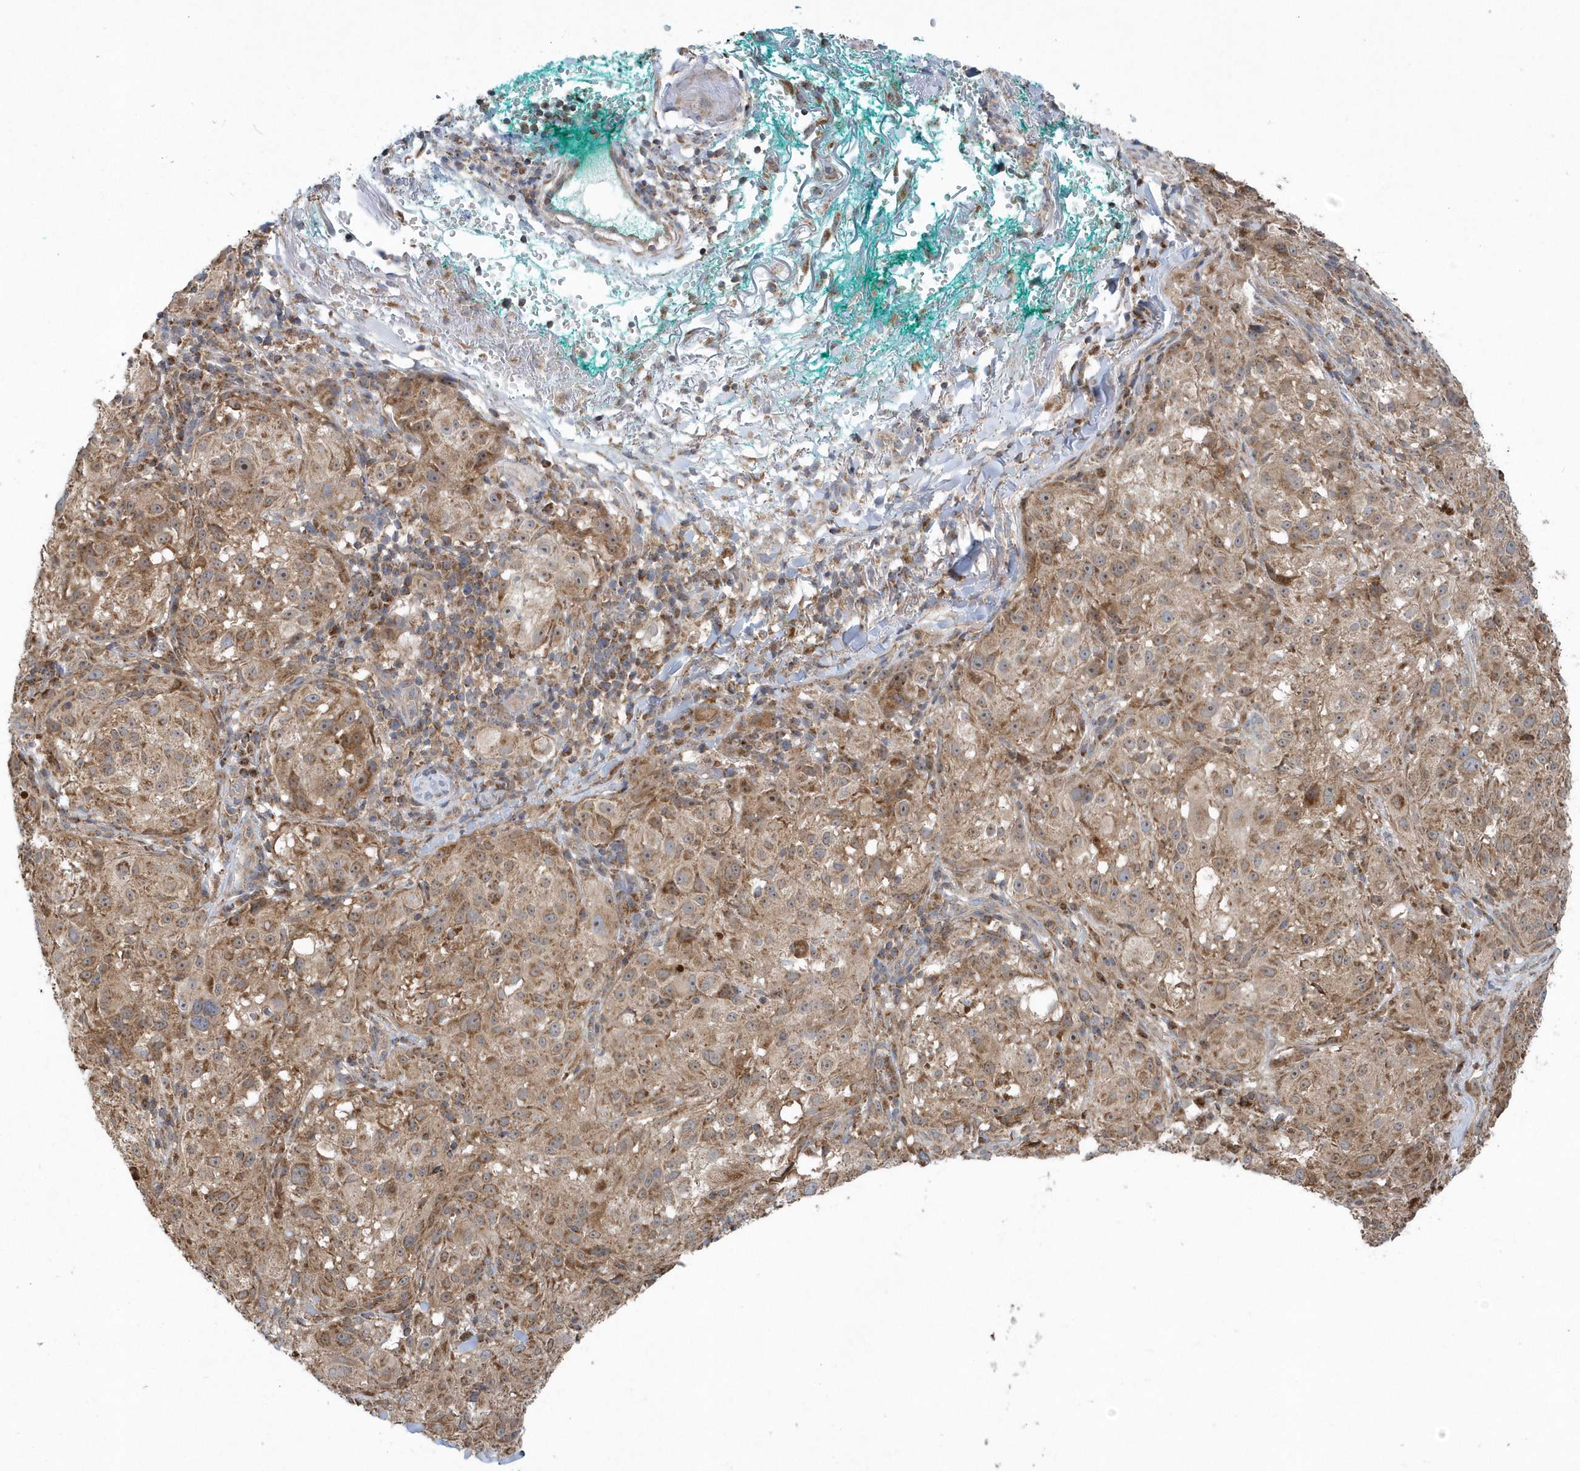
{"staining": {"intensity": "moderate", "quantity": ">75%", "location": "cytoplasmic/membranous"}, "tissue": "melanoma", "cell_type": "Tumor cells", "image_type": "cancer", "snomed": [{"axis": "morphology", "description": "Necrosis, NOS"}, {"axis": "morphology", "description": "Malignant melanoma, NOS"}, {"axis": "topography", "description": "Skin"}], "caption": "The image reveals staining of malignant melanoma, revealing moderate cytoplasmic/membranous protein positivity (brown color) within tumor cells.", "gene": "PPP1R7", "patient": {"sex": "female", "age": 87}}